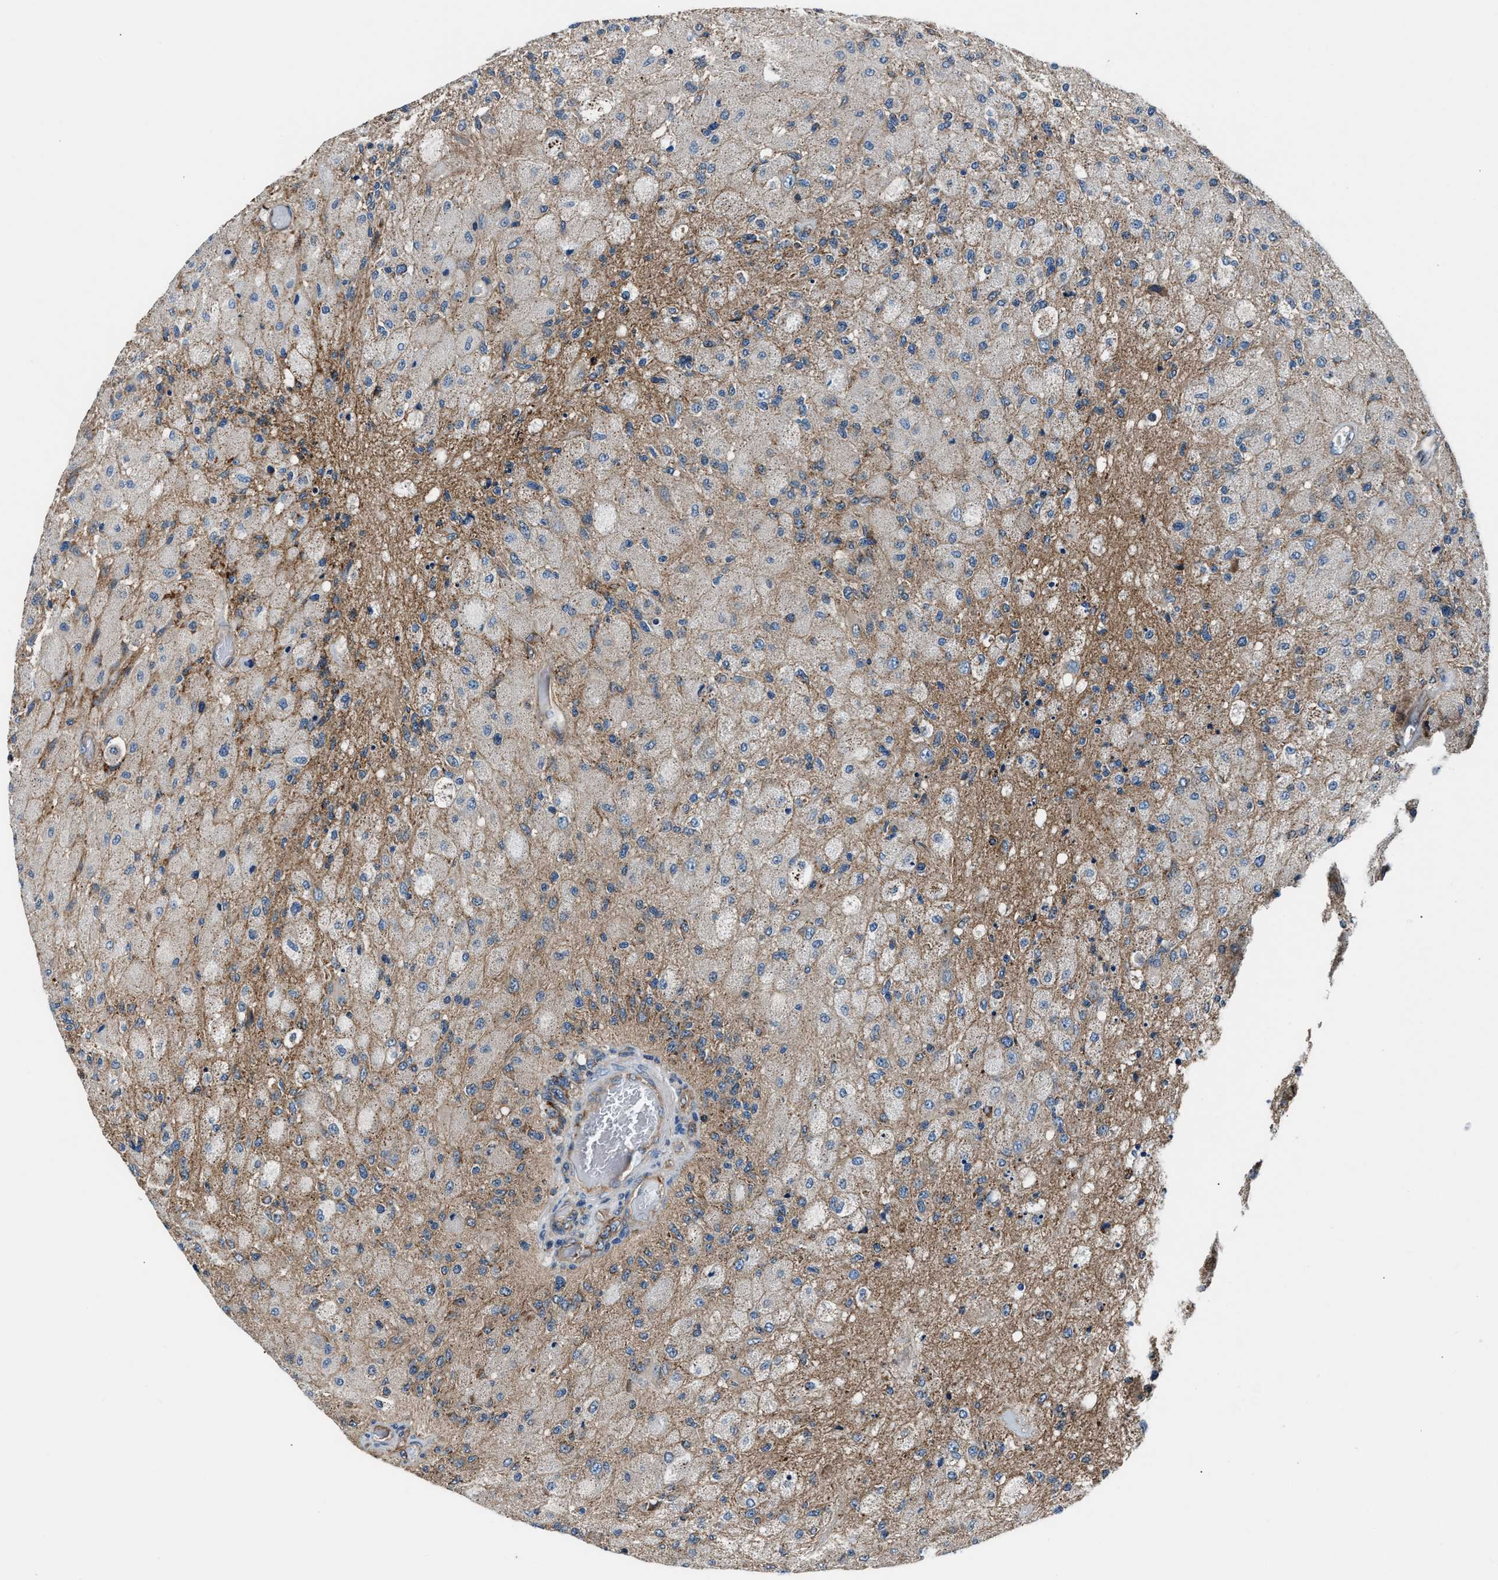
{"staining": {"intensity": "weak", "quantity": "<25%", "location": "cytoplasmic/membranous"}, "tissue": "glioma", "cell_type": "Tumor cells", "image_type": "cancer", "snomed": [{"axis": "morphology", "description": "Normal tissue, NOS"}, {"axis": "morphology", "description": "Glioma, malignant, High grade"}, {"axis": "topography", "description": "Cerebral cortex"}], "caption": "High magnification brightfield microscopy of glioma stained with DAB (brown) and counterstained with hematoxylin (blue): tumor cells show no significant positivity. Nuclei are stained in blue.", "gene": "GGCT", "patient": {"sex": "male", "age": 77}}